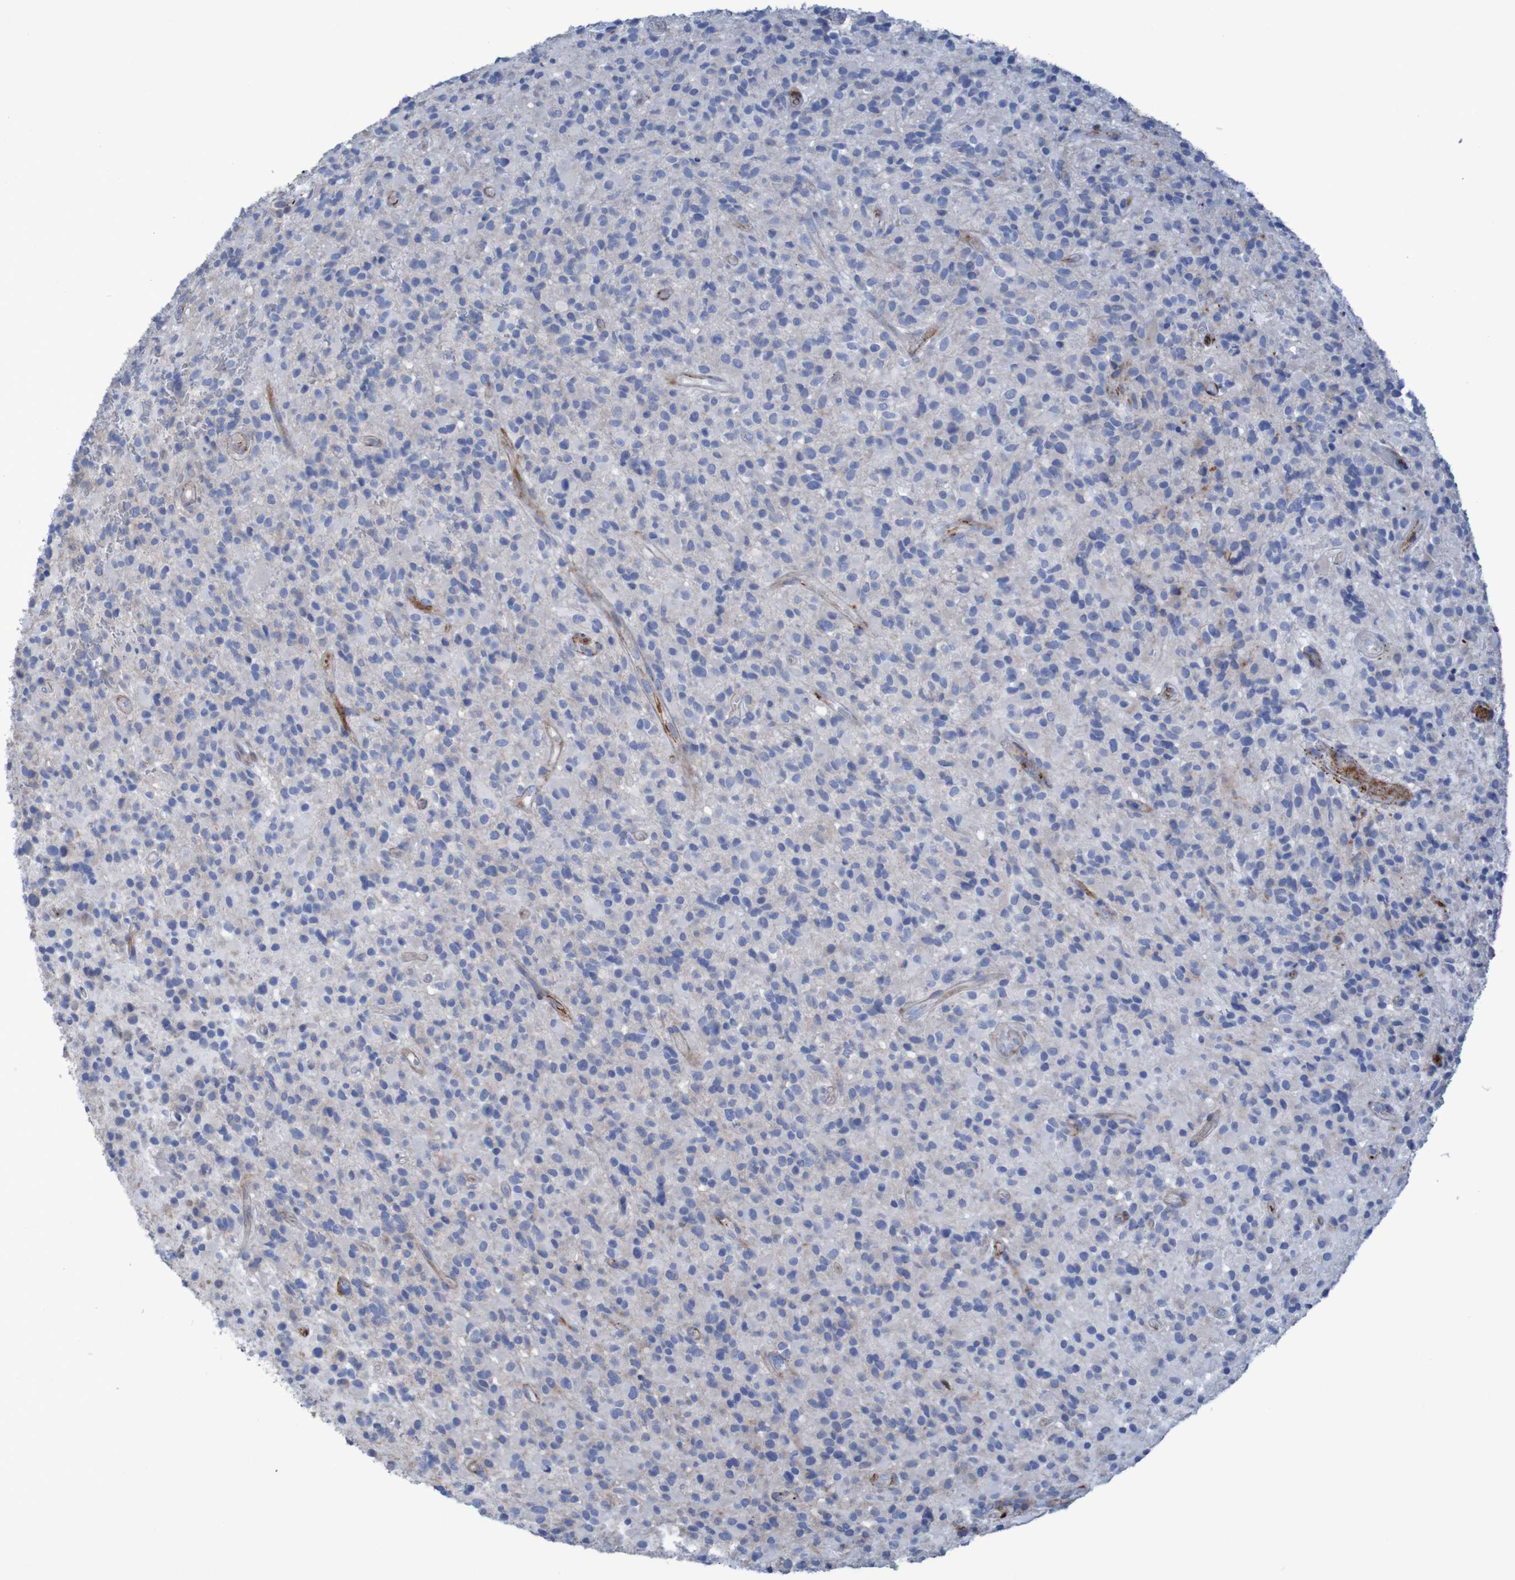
{"staining": {"intensity": "negative", "quantity": "none", "location": "none"}, "tissue": "glioma", "cell_type": "Tumor cells", "image_type": "cancer", "snomed": [{"axis": "morphology", "description": "Glioma, malignant, High grade"}, {"axis": "topography", "description": "Brain"}], "caption": "Immunohistochemical staining of human glioma exhibits no significant staining in tumor cells. The staining is performed using DAB (3,3'-diaminobenzidine) brown chromogen with nuclei counter-stained in using hematoxylin.", "gene": "RNF182", "patient": {"sex": "male", "age": 71}}